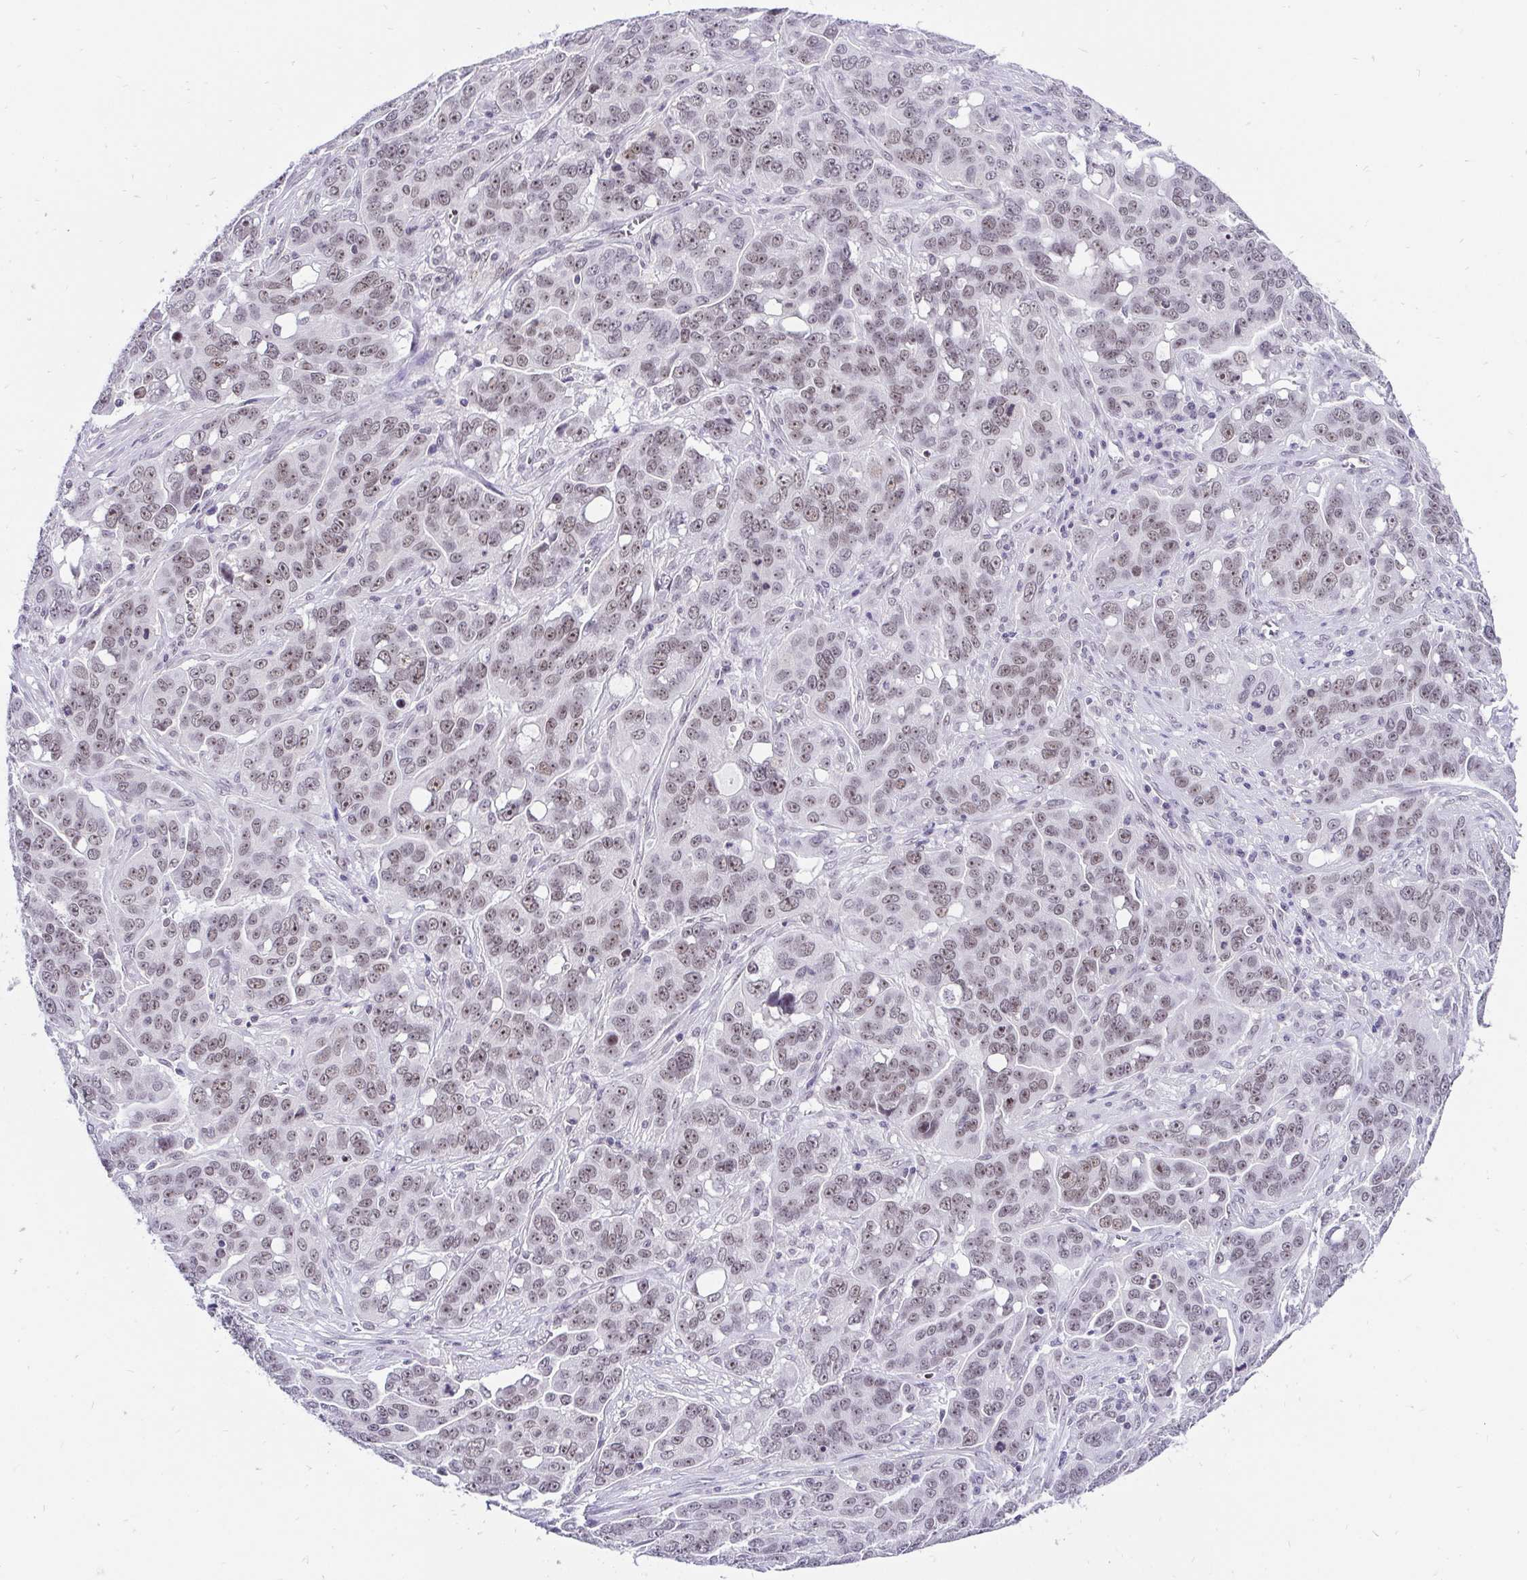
{"staining": {"intensity": "weak", "quantity": ">75%", "location": "nuclear"}, "tissue": "ovarian cancer", "cell_type": "Tumor cells", "image_type": "cancer", "snomed": [{"axis": "morphology", "description": "Carcinoma, endometroid"}, {"axis": "topography", "description": "Ovary"}], "caption": "Ovarian cancer (endometroid carcinoma) stained for a protein (brown) shows weak nuclear positive staining in about >75% of tumor cells.", "gene": "ZNF860", "patient": {"sex": "female", "age": 78}}